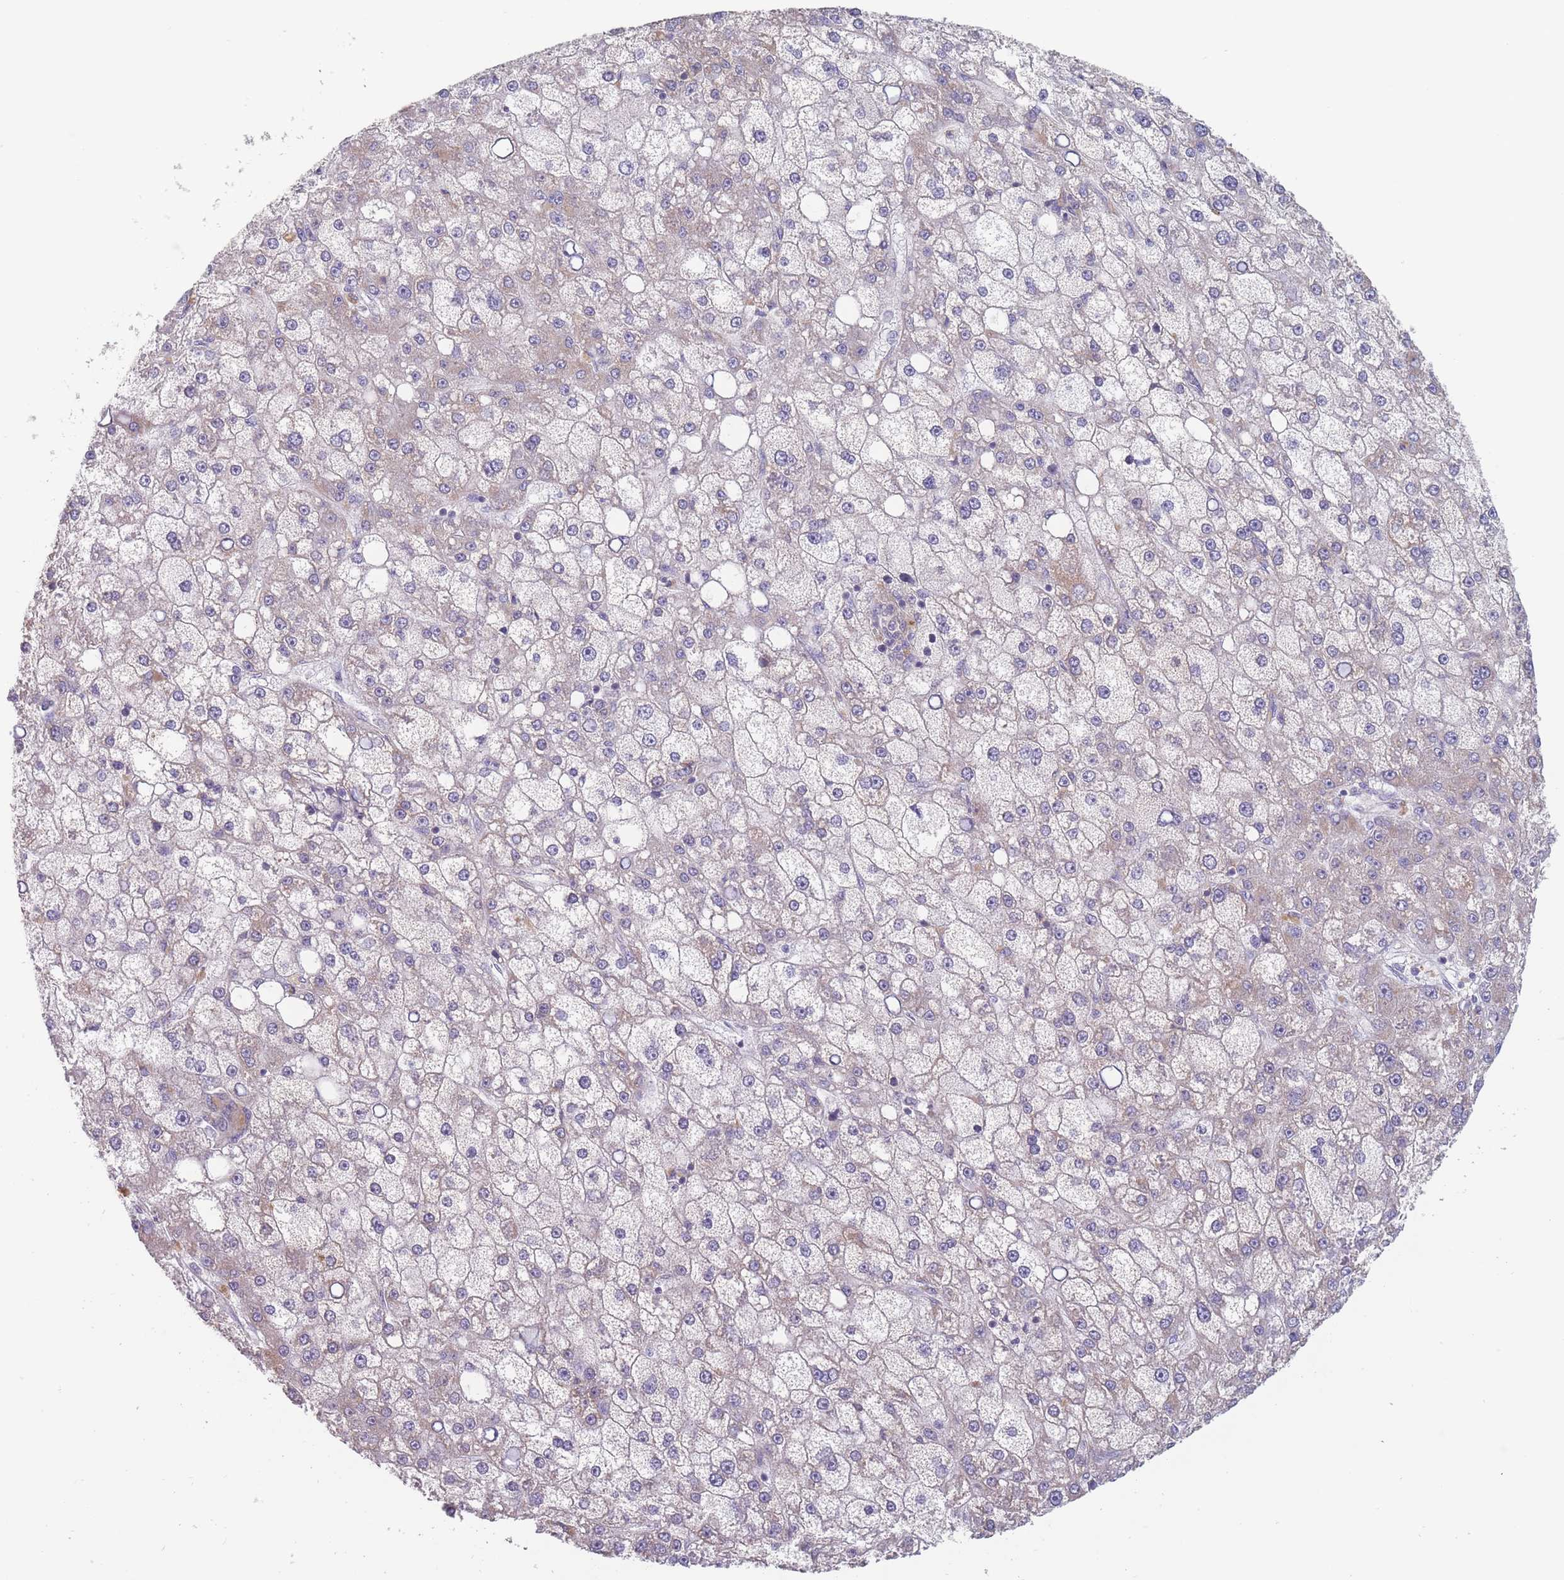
{"staining": {"intensity": "weak", "quantity": "25%-75%", "location": "cytoplasmic/membranous"}, "tissue": "liver cancer", "cell_type": "Tumor cells", "image_type": "cancer", "snomed": [{"axis": "morphology", "description": "Carcinoma, Hepatocellular, NOS"}, {"axis": "topography", "description": "Liver"}], "caption": "Weak cytoplasmic/membranous protein staining is appreciated in about 25%-75% of tumor cells in liver cancer.", "gene": "PEX7", "patient": {"sex": "male", "age": 67}}